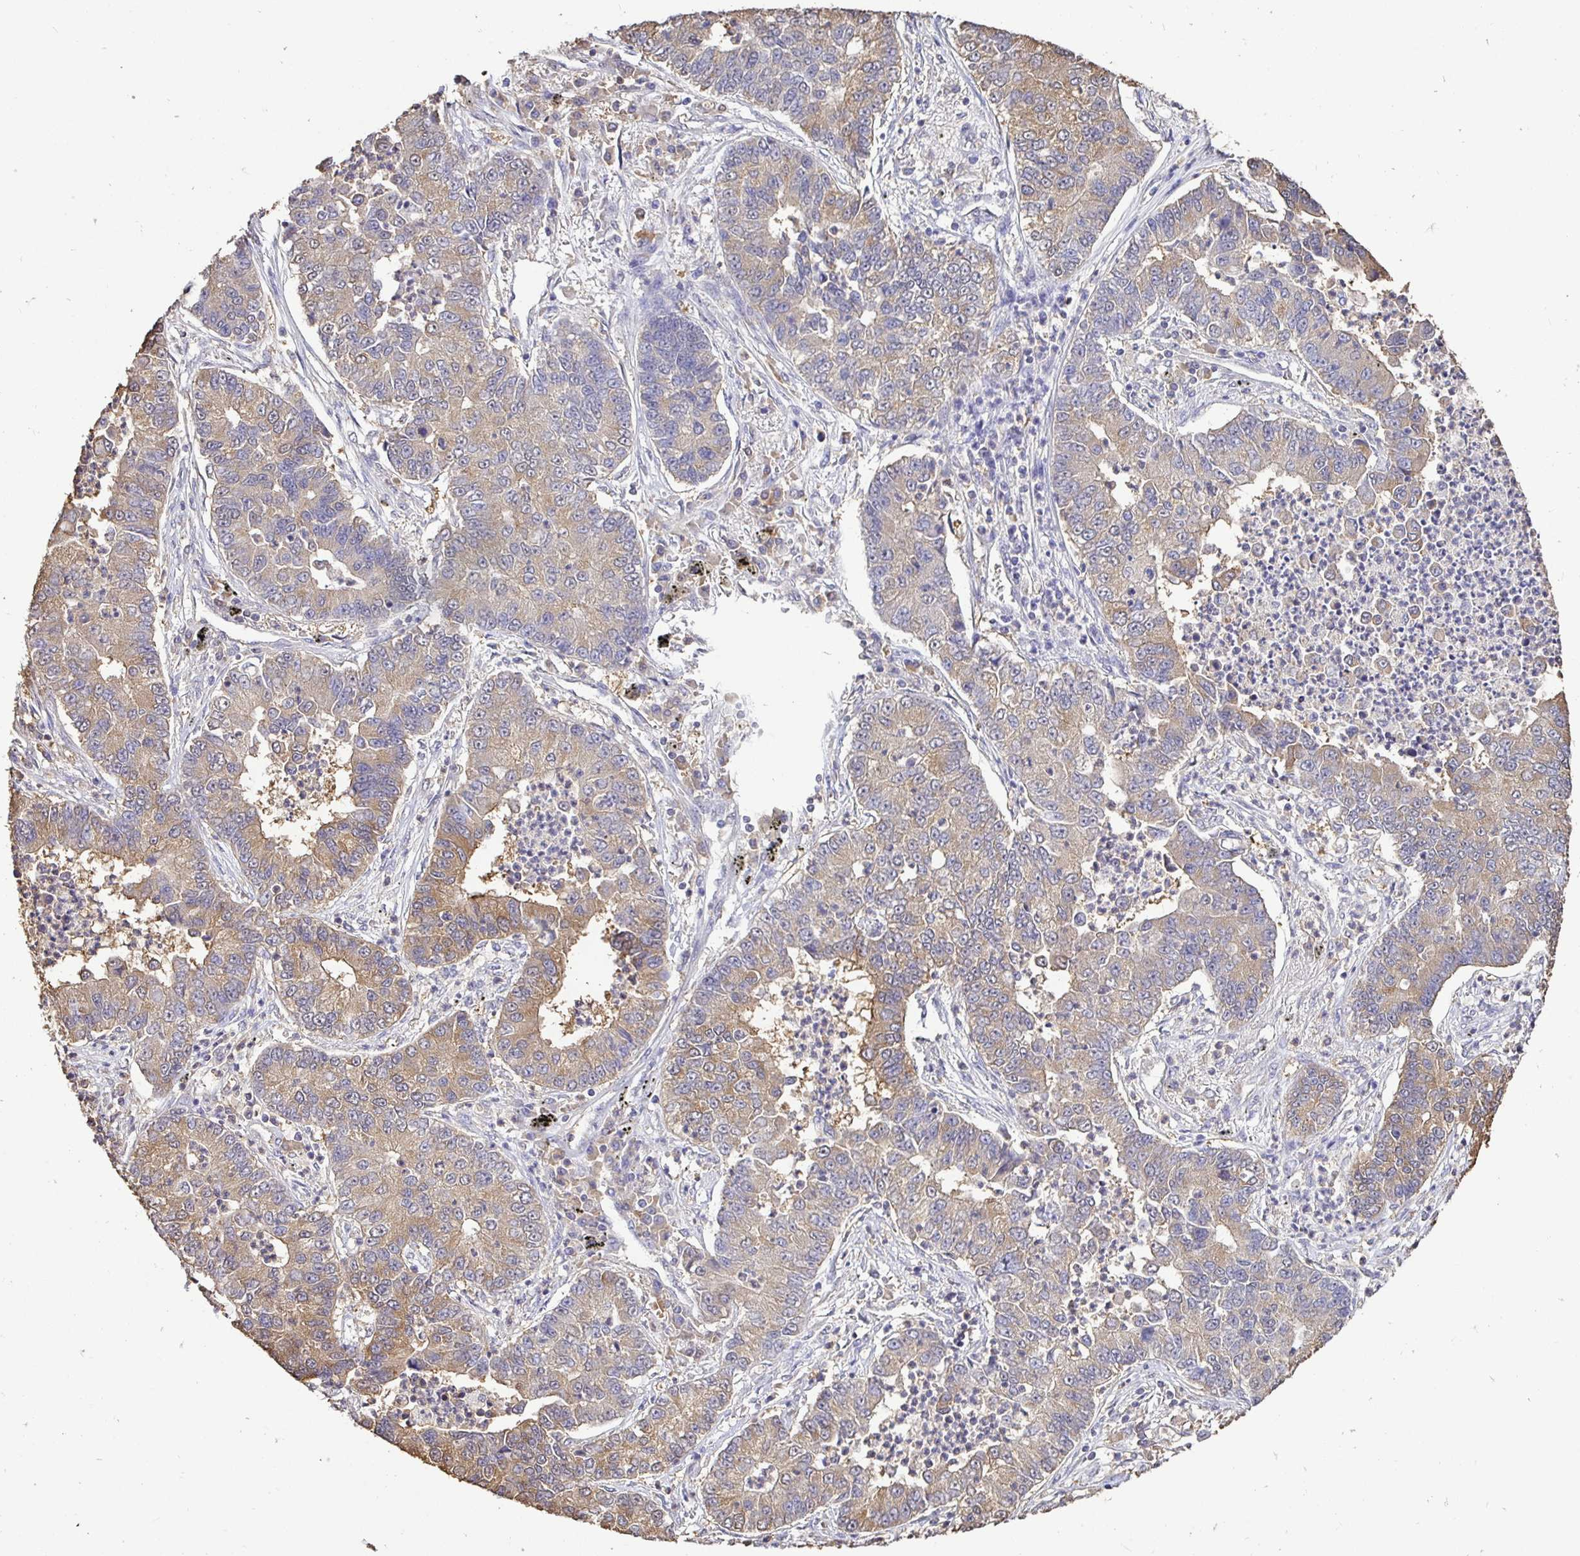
{"staining": {"intensity": "weak", "quantity": ">75%", "location": "cytoplasmic/membranous"}, "tissue": "lung cancer", "cell_type": "Tumor cells", "image_type": "cancer", "snomed": [{"axis": "morphology", "description": "Adenocarcinoma, NOS"}, {"axis": "topography", "description": "Lung"}], "caption": "Brown immunohistochemical staining in lung adenocarcinoma reveals weak cytoplasmic/membranous positivity in approximately >75% of tumor cells. (Brightfield microscopy of DAB IHC at high magnification).", "gene": "MAPK8IP3", "patient": {"sex": "female", "age": 57}}